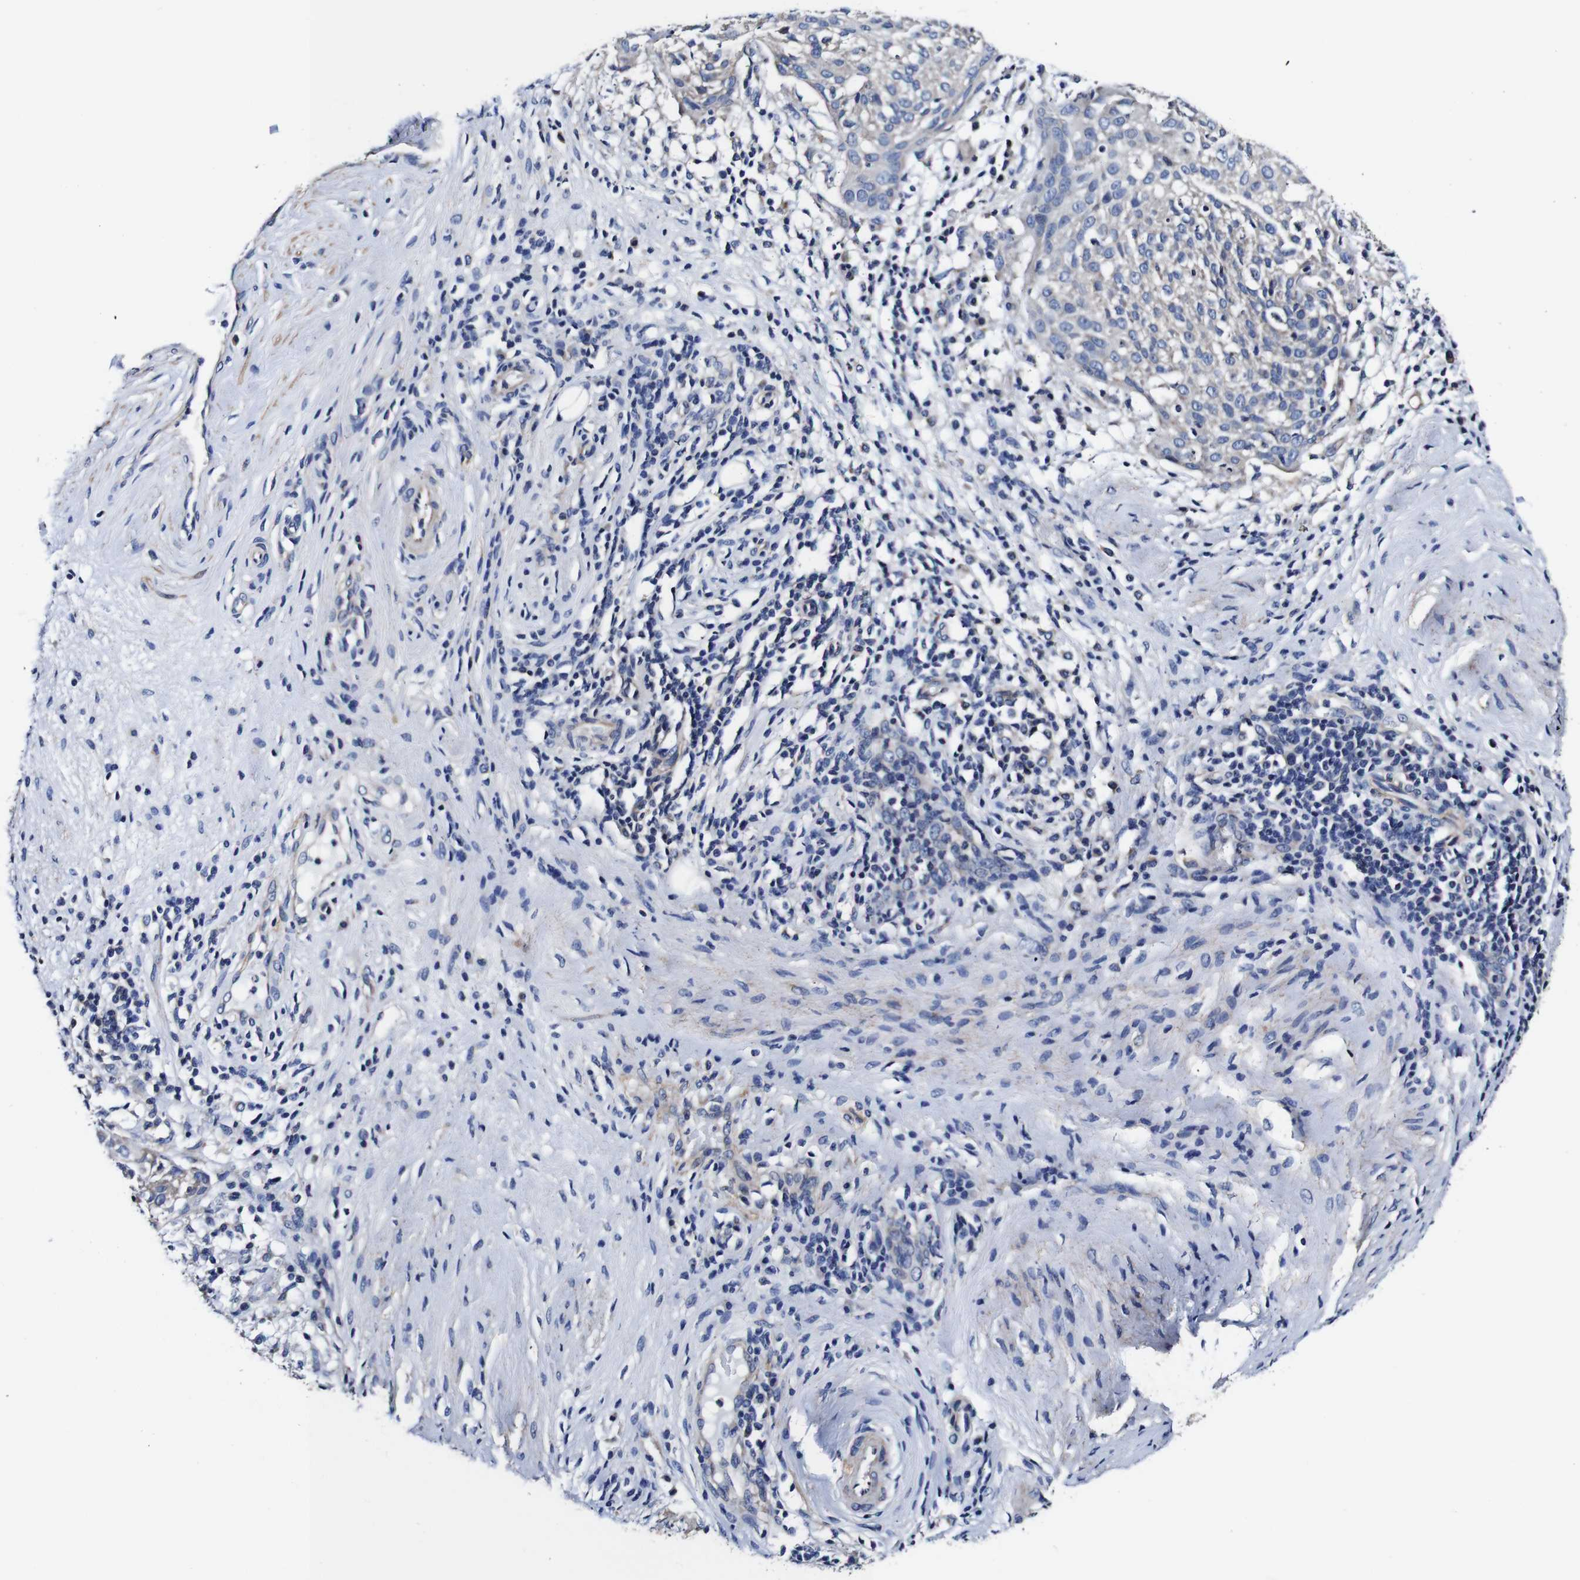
{"staining": {"intensity": "negative", "quantity": "none", "location": "none"}, "tissue": "cervical cancer", "cell_type": "Tumor cells", "image_type": "cancer", "snomed": [{"axis": "morphology", "description": "Squamous cell carcinoma, NOS"}, {"axis": "topography", "description": "Cervix"}], "caption": "The immunohistochemistry (IHC) micrograph has no significant staining in tumor cells of cervical squamous cell carcinoma tissue. Brightfield microscopy of immunohistochemistry (IHC) stained with DAB (brown) and hematoxylin (blue), captured at high magnification.", "gene": "PDCD6IP", "patient": {"sex": "female", "age": 51}}